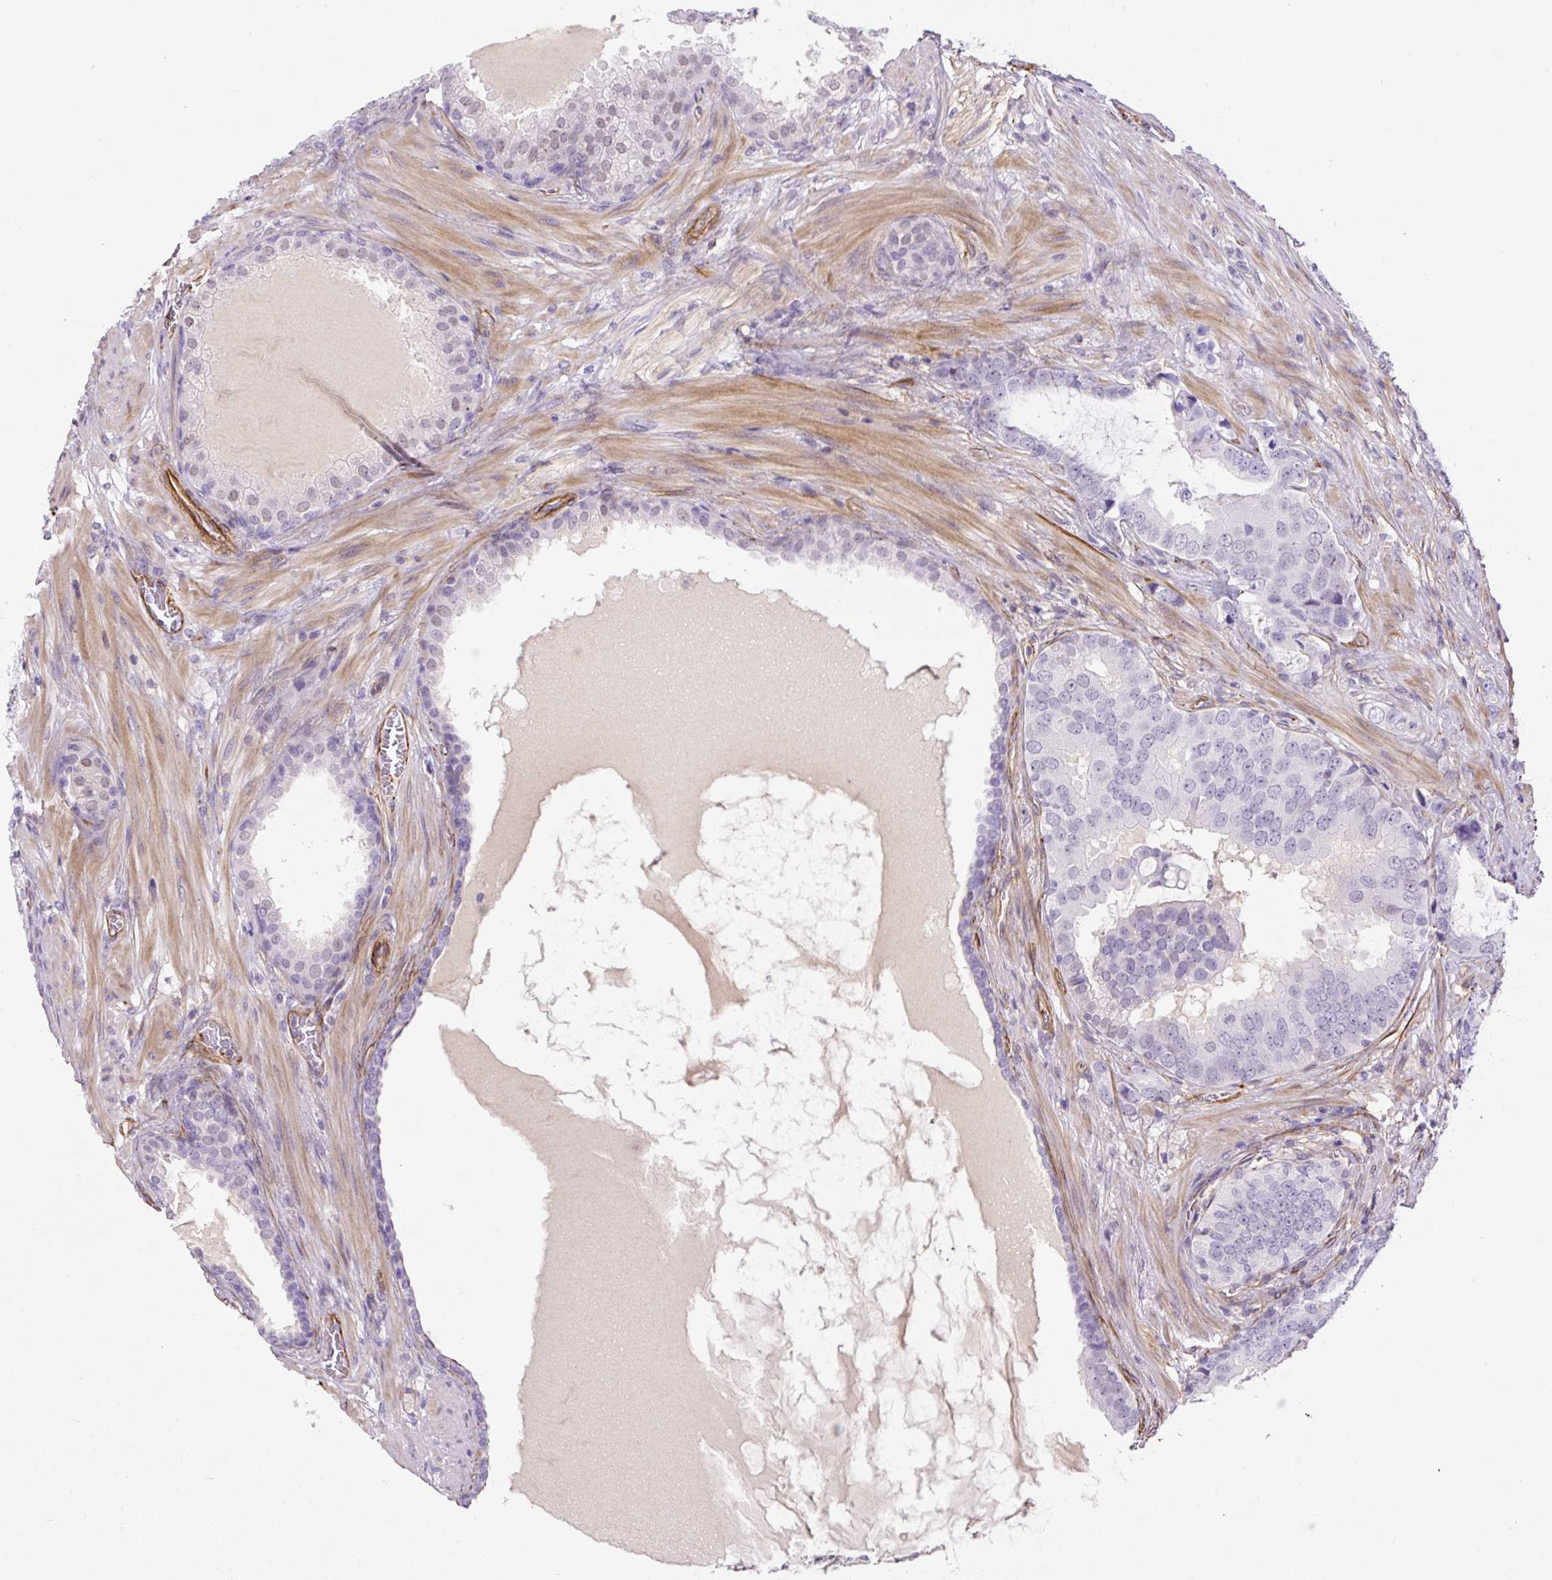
{"staining": {"intensity": "negative", "quantity": "none", "location": "none"}, "tissue": "prostate cancer", "cell_type": "Tumor cells", "image_type": "cancer", "snomed": [{"axis": "morphology", "description": "Adenocarcinoma, High grade"}, {"axis": "topography", "description": "Prostate"}], "caption": "A high-resolution histopathology image shows IHC staining of prostate cancer (adenocarcinoma (high-grade)), which demonstrates no significant staining in tumor cells. (DAB immunohistochemistry (IHC) with hematoxylin counter stain).", "gene": "B3GALT5", "patient": {"sex": "male", "age": 55}}